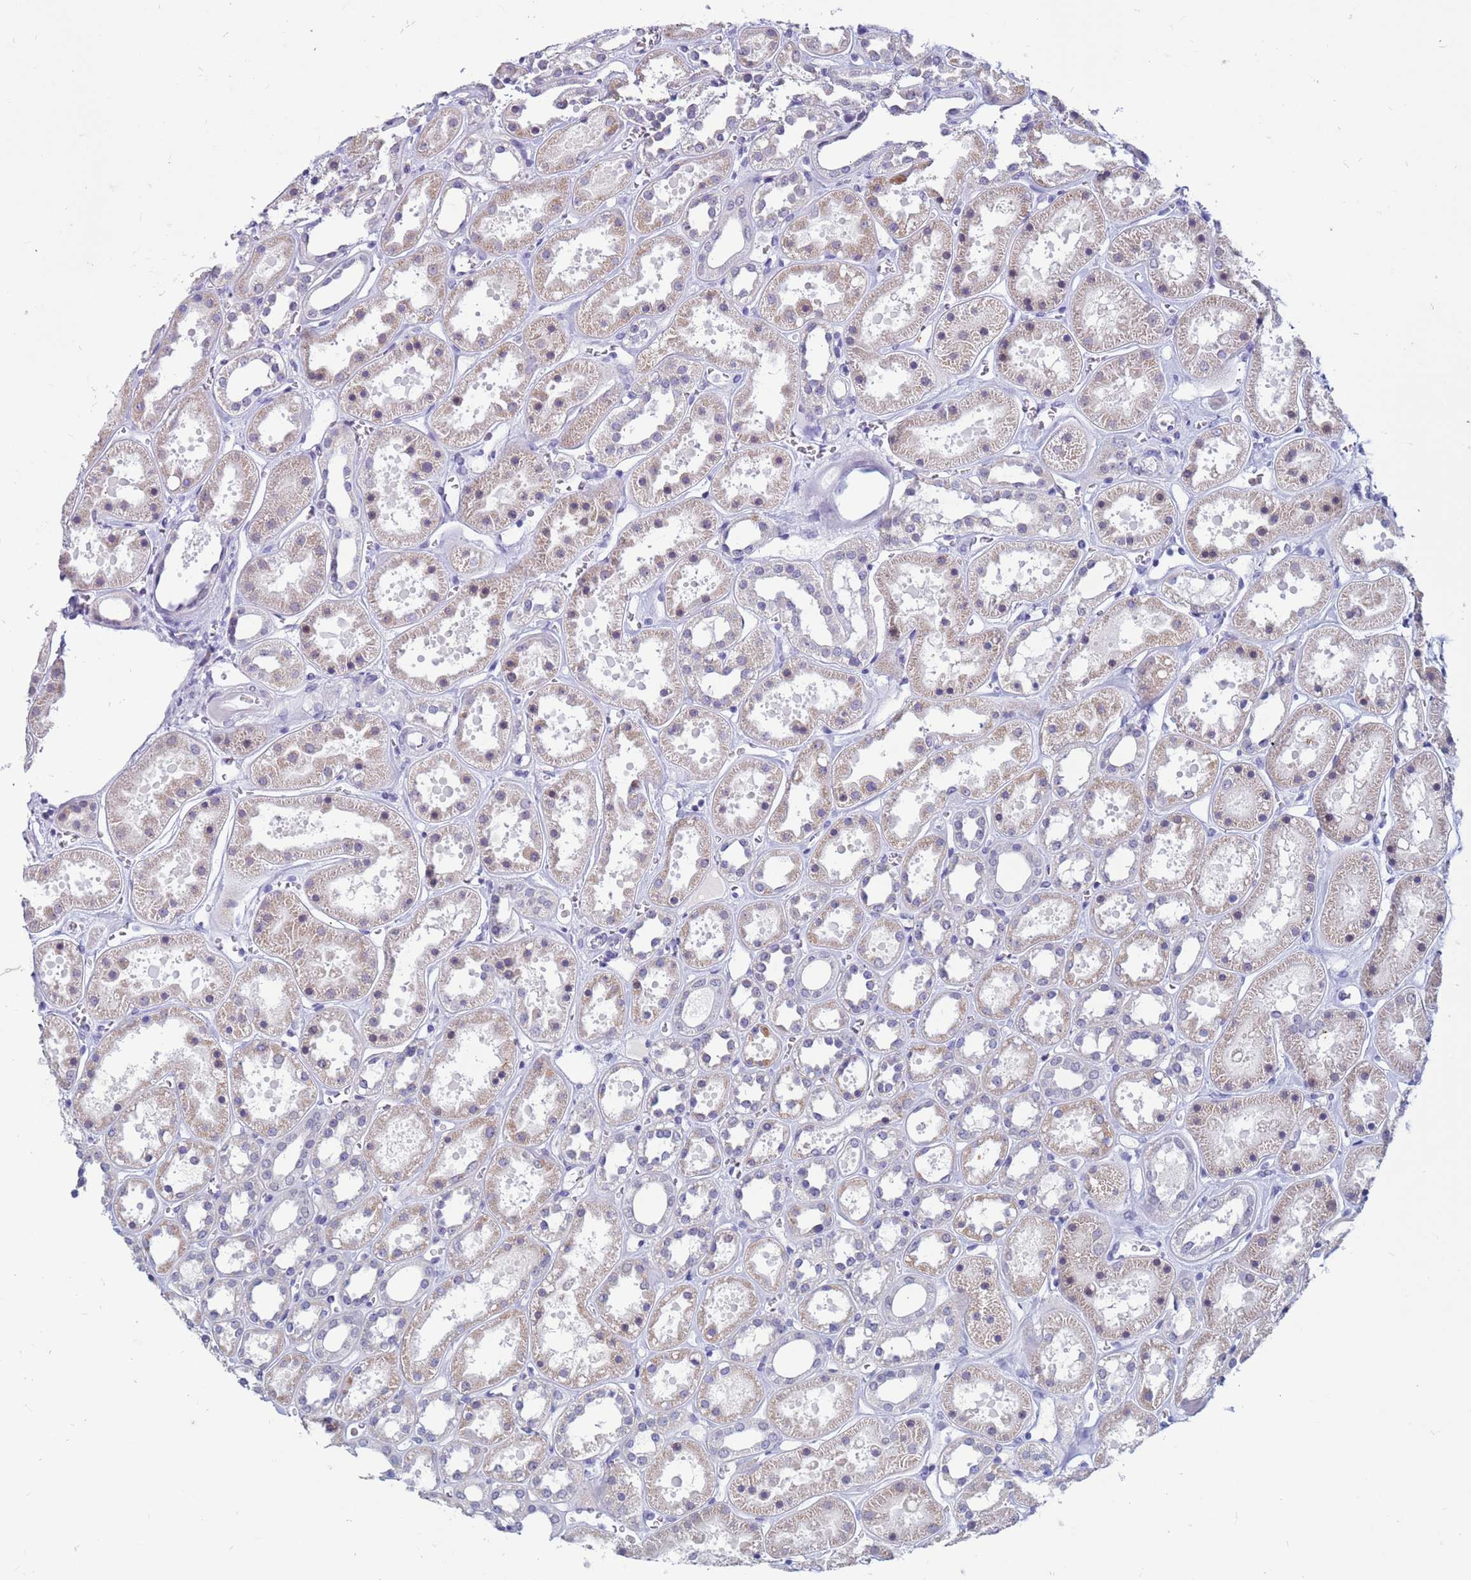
{"staining": {"intensity": "negative", "quantity": "none", "location": "none"}, "tissue": "kidney", "cell_type": "Cells in glomeruli", "image_type": "normal", "snomed": [{"axis": "morphology", "description": "Normal tissue, NOS"}, {"axis": "topography", "description": "Kidney"}], "caption": "Image shows no significant protein expression in cells in glomeruli of benign kidney. Brightfield microscopy of immunohistochemistry (IHC) stained with DAB (brown) and hematoxylin (blue), captured at high magnification.", "gene": "CDK2AP2", "patient": {"sex": "female", "age": 41}}